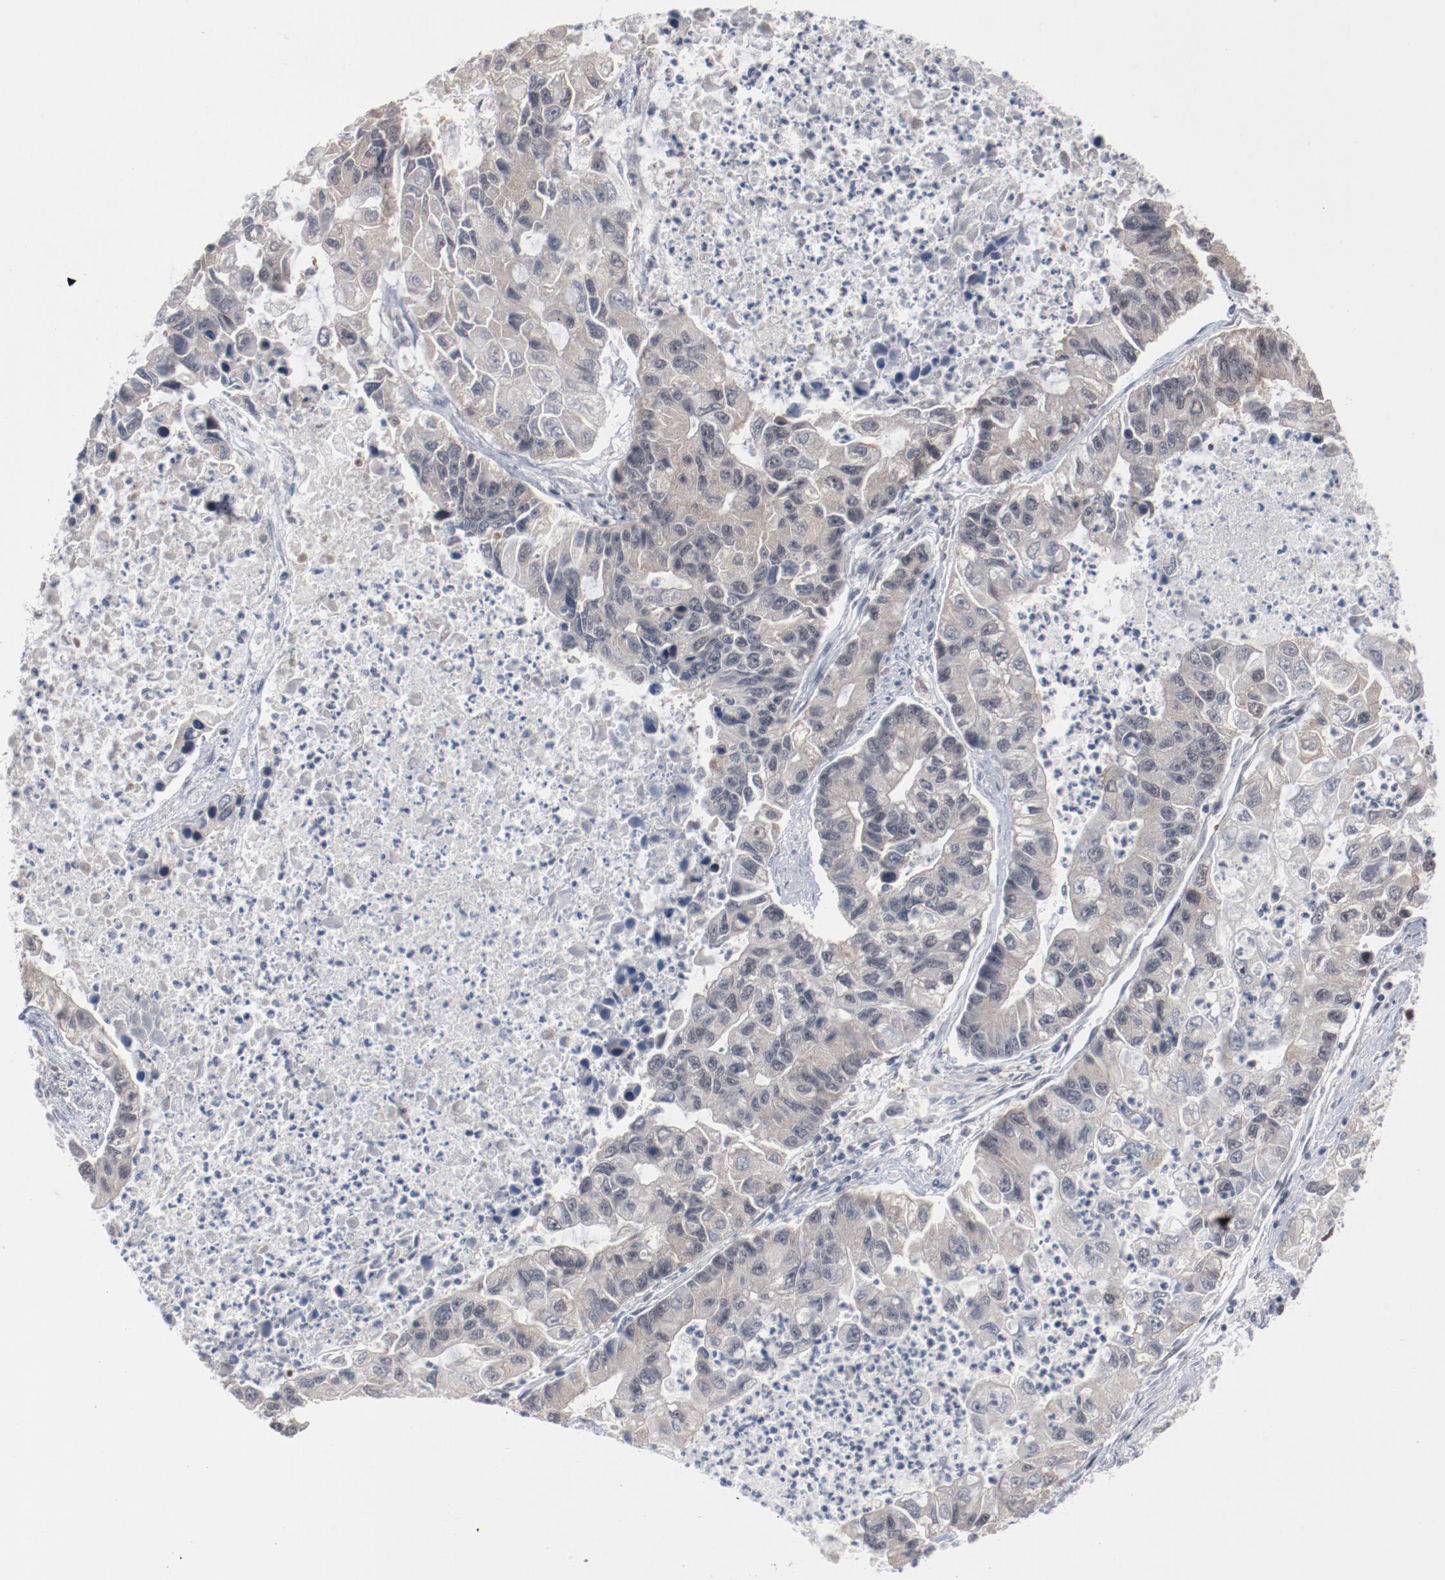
{"staining": {"intensity": "weak", "quantity": ">75%", "location": "cytoplasmic/membranous"}, "tissue": "lung cancer", "cell_type": "Tumor cells", "image_type": "cancer", "snomed": [{"axis": "morphology", "description": "Adenocarcinoma, NOS"}, {"axis": "topography", "description": "Lung"}], "caption": "This micrograph reveals lung cancer (adenocarcinoma) stained with IHC to label a protein in brown. The cytoplasmic/membranous of tumor cells show weak positivity for the protein. Nuclei are counter-stained blue.", "gene": "BUB3", "patient": {"sex": "female", "age": 51}}